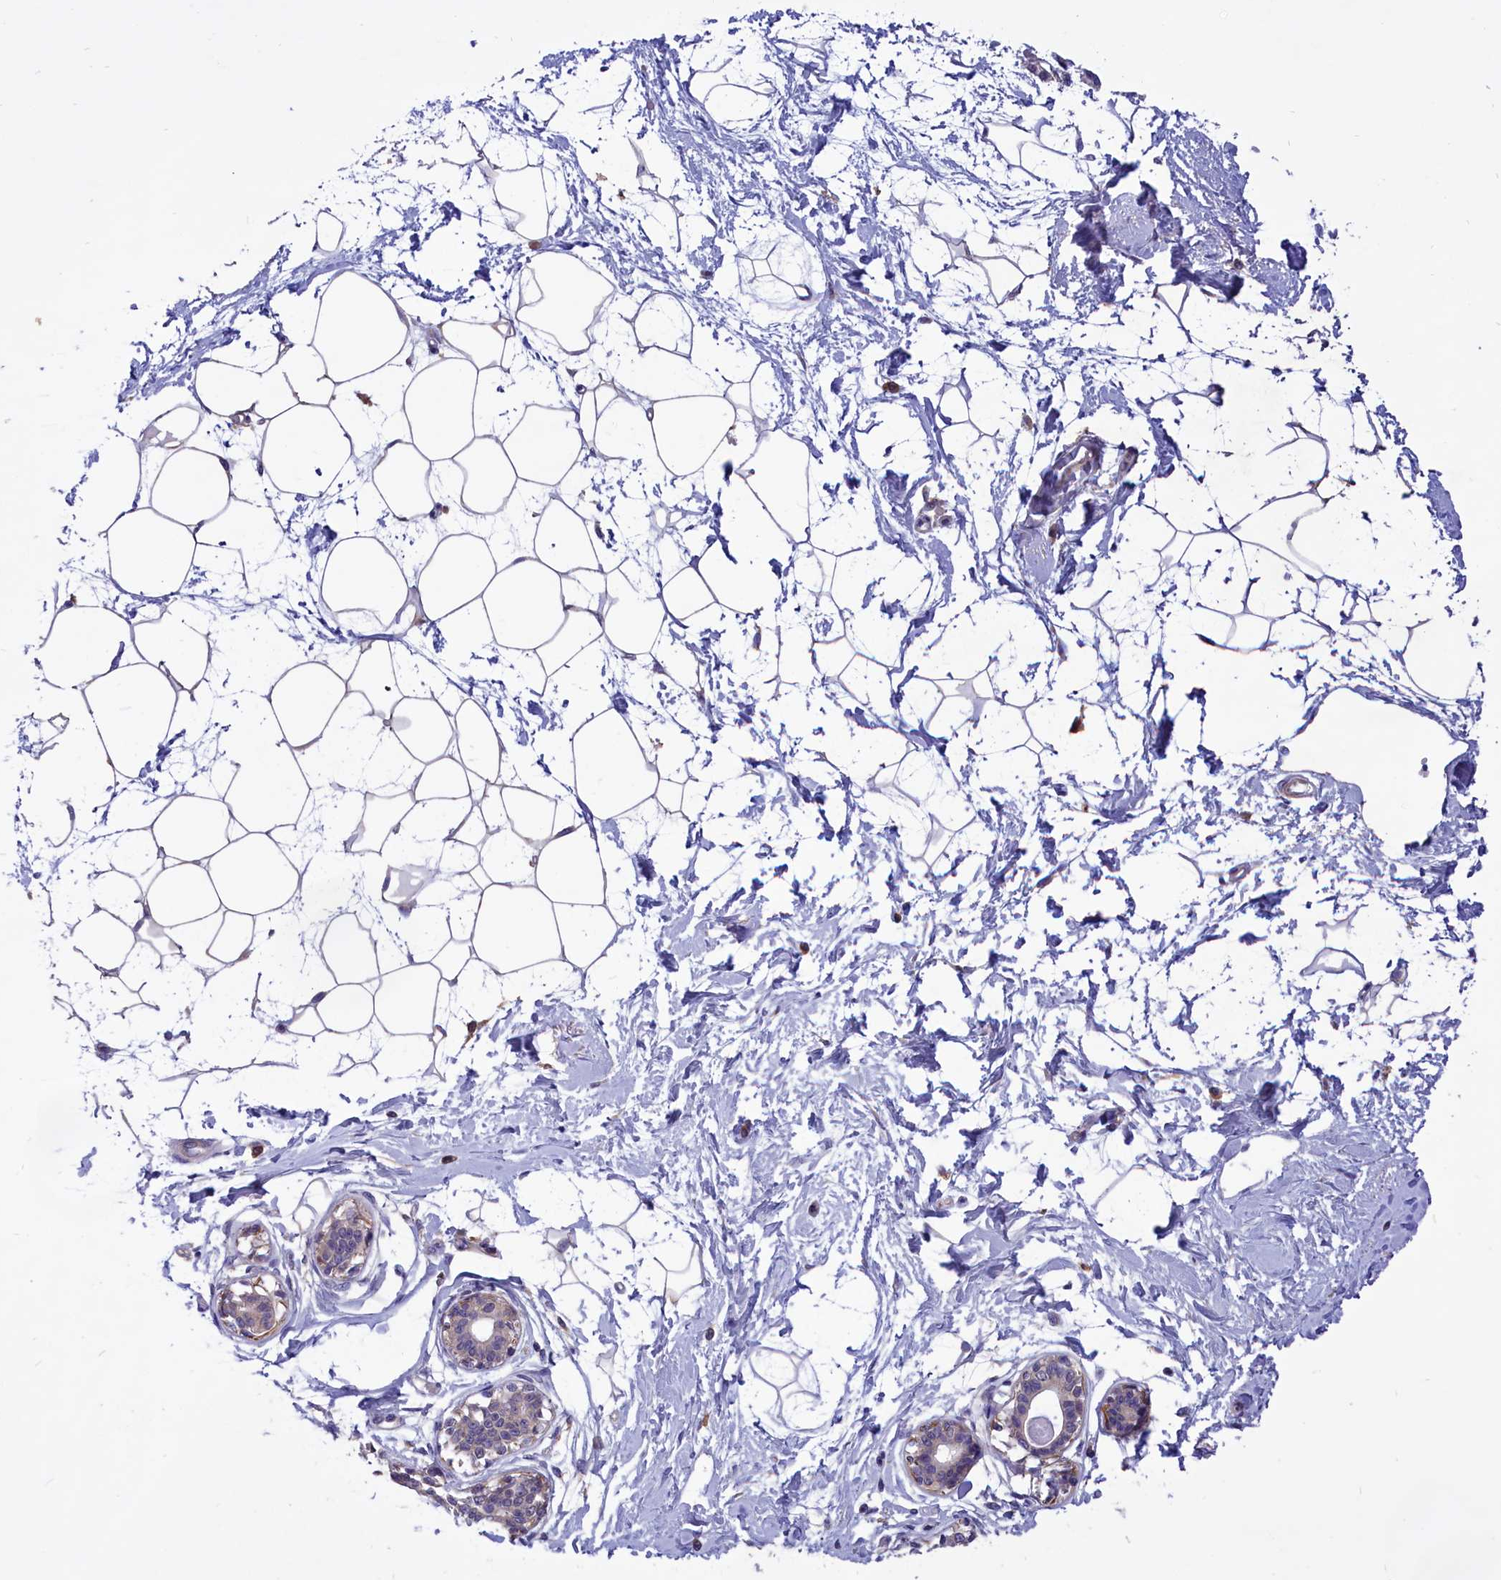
{"staining": {"intensity": "negative", "quantity": "none", "location": "none"}, "tissue": "breast", "cell_type": "Adipocytes", "image_type": "normal", "snomed": [{"axis": "morphology", "description": "Normal tissue, NOS"}, {"axis": "topography", "description": "Breast"}], "caption": "Immunohistochemistry (IHC) micrograph of unremarkable breast: breast stained with DAB demonstrates no significant protein expression in adipocytes. The staining was performed using DAB to visualize the protein expression in brown, while the nuclei were stained in blue with hematoxylin (Magnification: 20x).", "gene": "AMDHD2", "patient": {"sex": "female", "age": 45}}